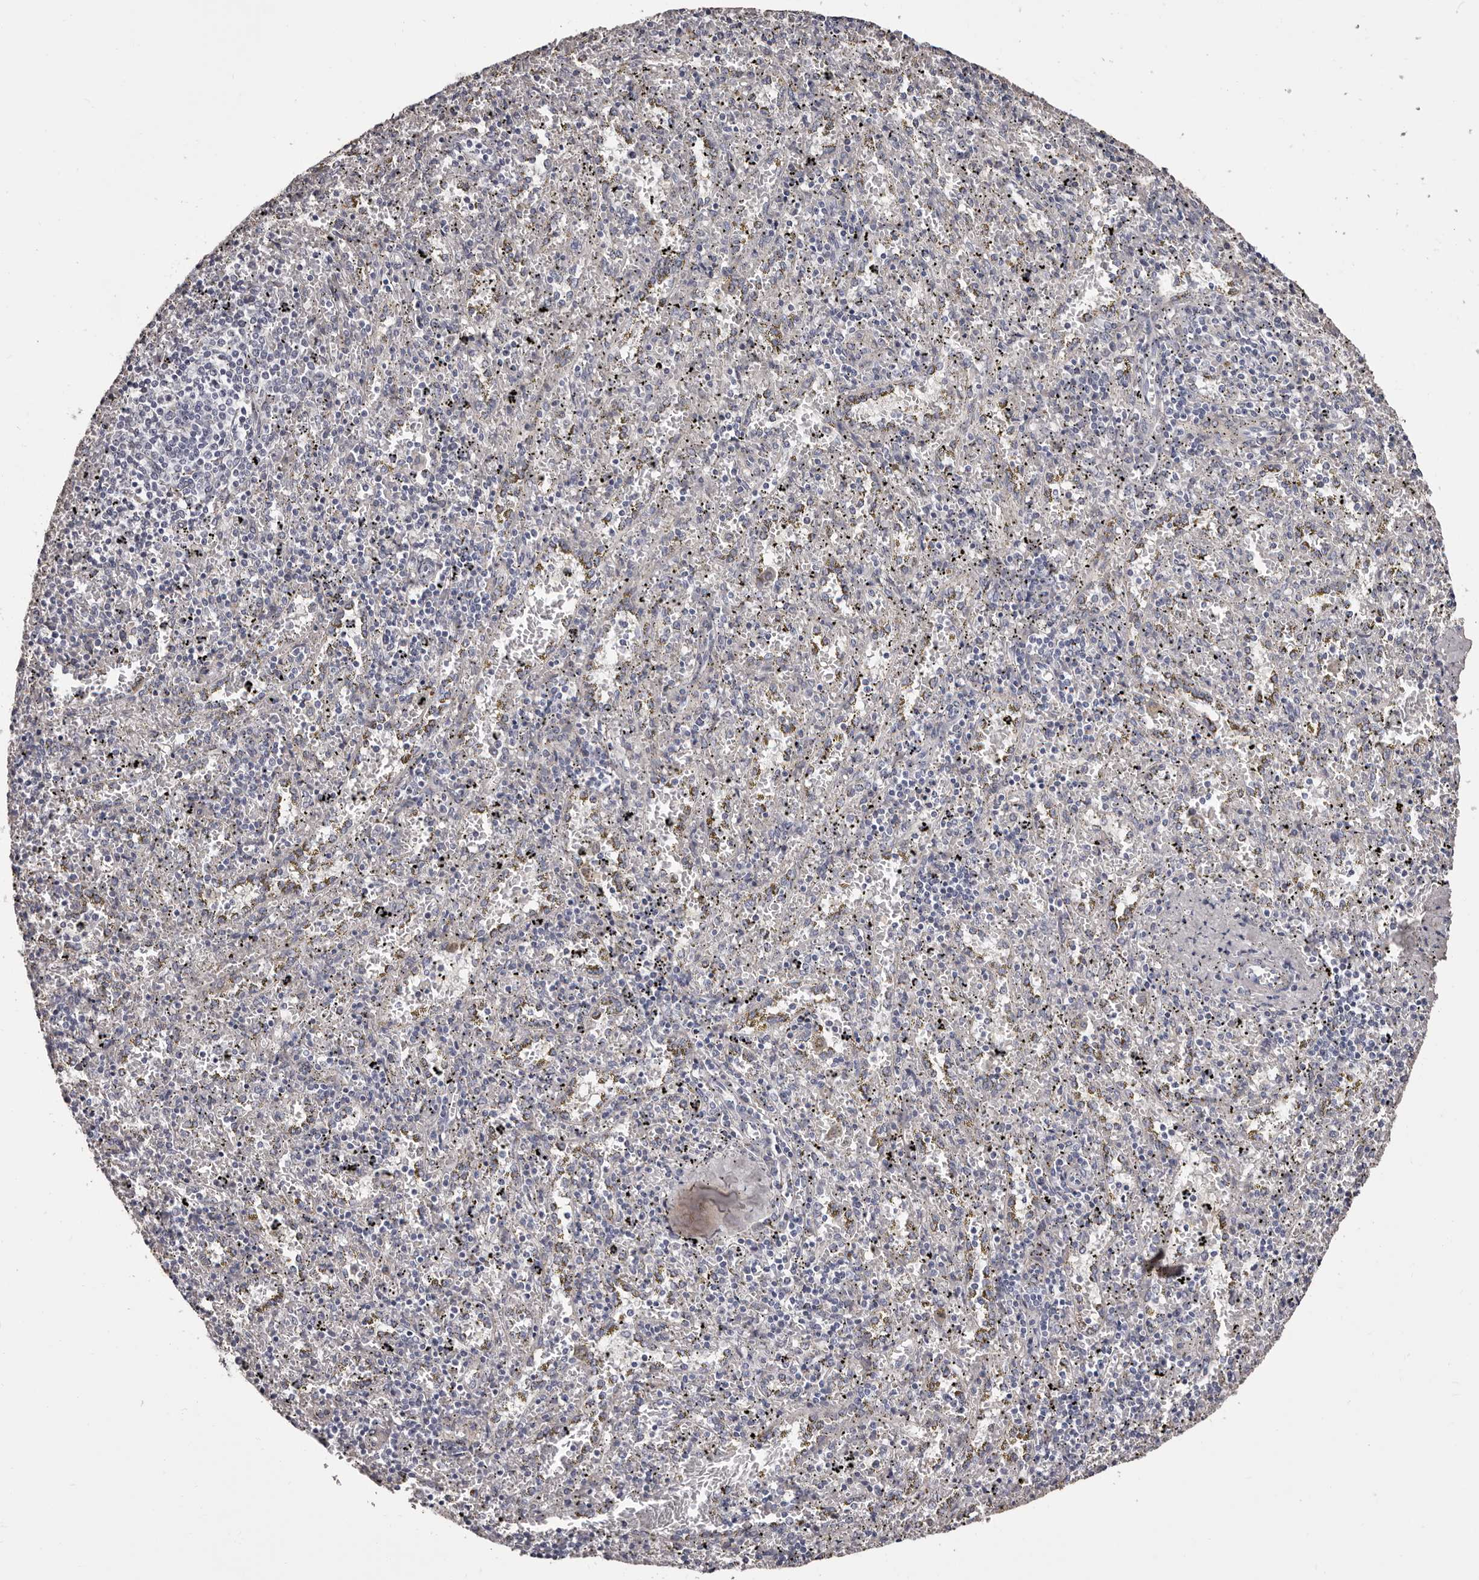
{"staining": {"intensity": "negative", "quantity": "none", "location": "none"}, "tissue": "spleen", "cell_type": "Cells in red pulp", "image_type": "normal", "snomed": [{"axis": "morphology", "description": "Normal tissue, NOS"}, {"axis": "topography", "description": "Spleen"}], "caption": "A micrograph of spleen stained for a protein demonstrates no brown staining in cells in red pulp.", "gene": "COL6A1", "patient": {"sex": "male", "age": 11}}